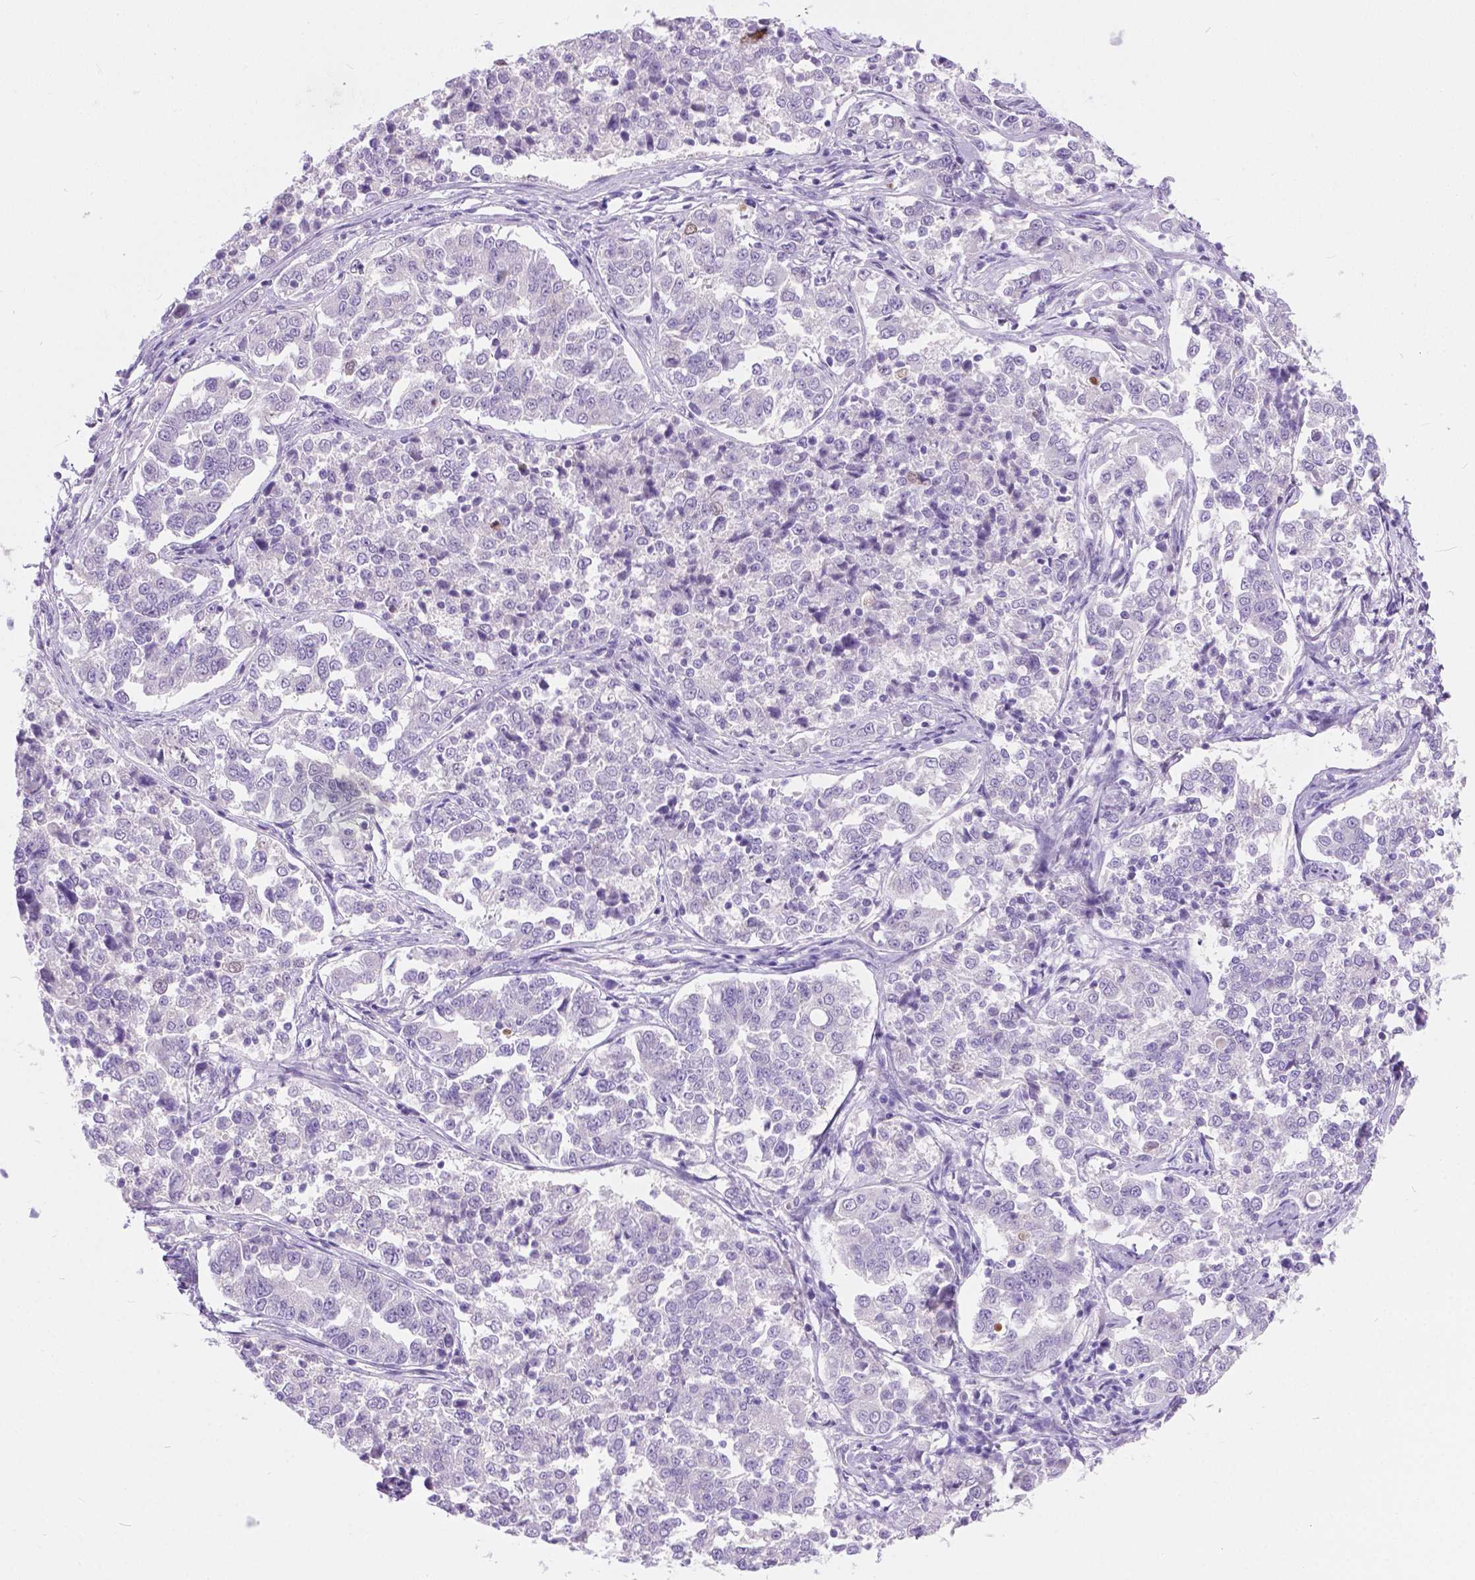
{"staining": {"intensity": "negative", "quantity": "none", "location": "none"}, "tissue": "endometrial cancer", "cell_type": "Tumor cells", "image_type": "cancer", "snomed": [{"axis": "morphology", "description": "Adenocarcinoma, NOS"}, {"axis": "topography", "description": "Endometrium"}], "caption": "Human endometrial cancer (adenocarcinoma) stained for a protein using immunohistochemistry reveals no expression in tumor cells.", "gene": "ARMS2", "patient": {"sex": "female", "age": 43}}